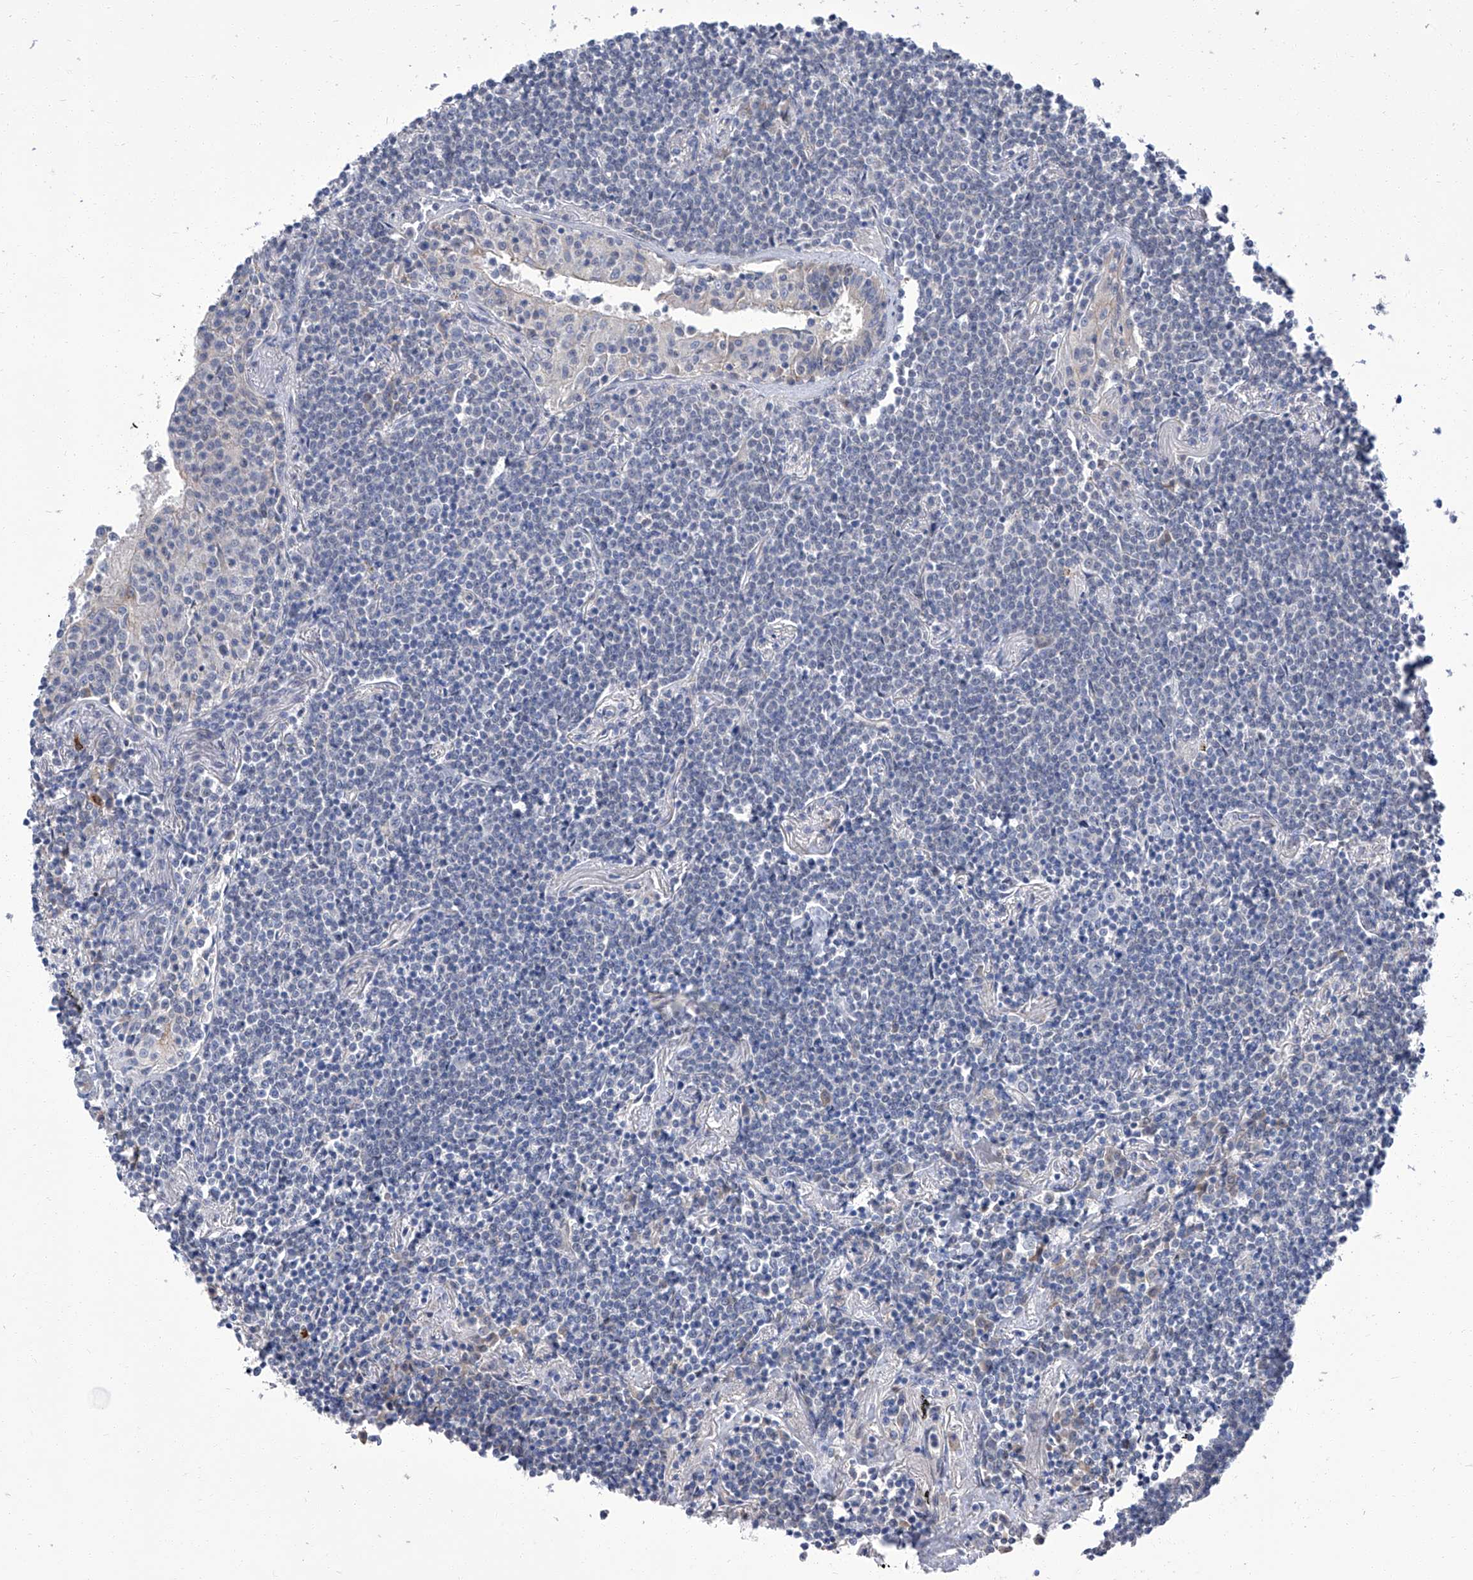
{"staining": {"intensity": "negative", "quantity": "none", "location": "none"}, "tissue": "lymphoma", "cell_type": "Tumor cells", "image_type": "cancer", "snomed": [{"axis": "morphology", "description": "Malignant lymphoma, non-Hodgkin's type, Low grade"}, {"axis": "topography", "description": "Lung"}], "caption": "Immunohistochemical staining of human lymphoma displays no significant positivity in tumor cells.", "gene": "PARD3", "patient": {"sex": "female", "age": 71}}